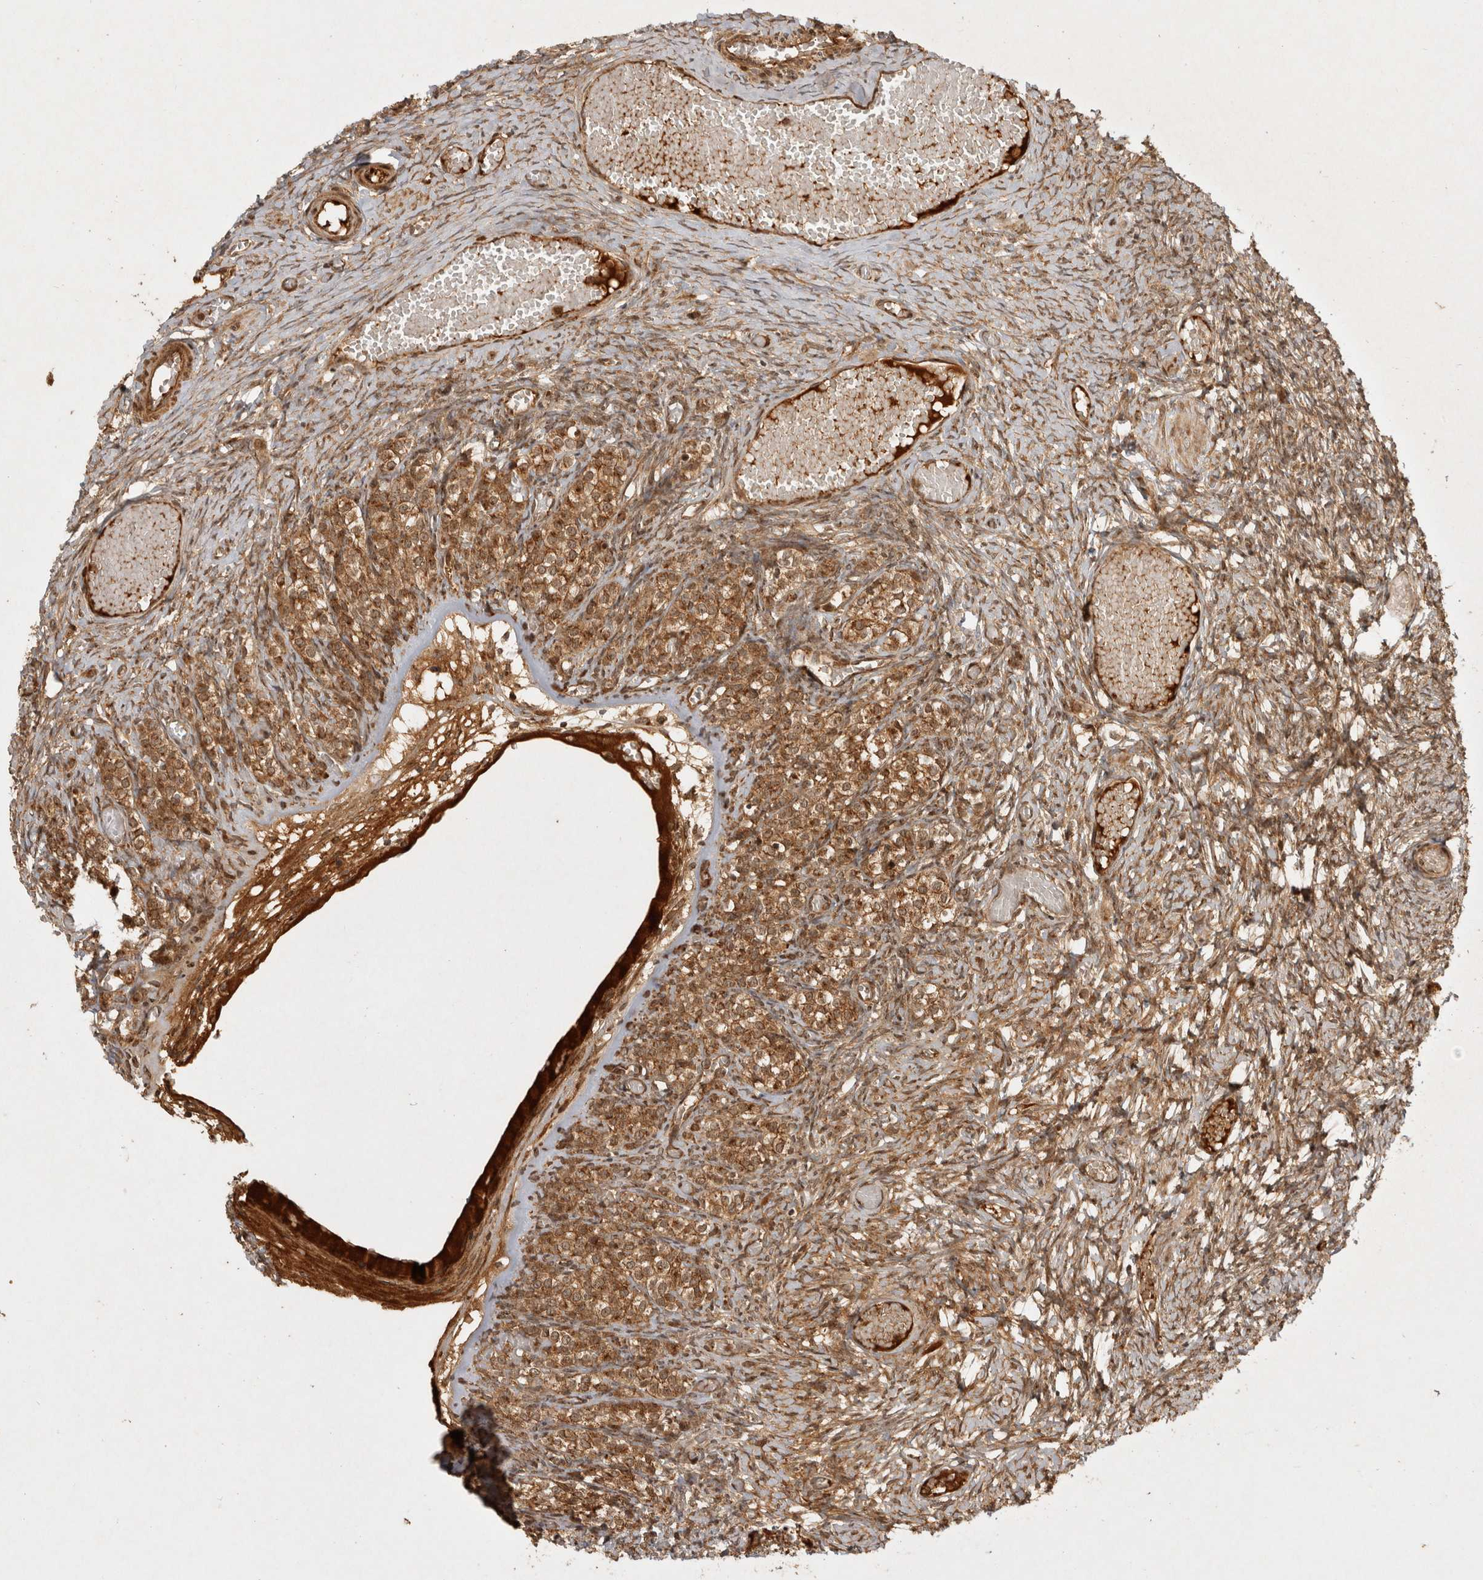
{"staining": {"intensity": "moderate", "quantity": "25%-75%", "location": "cytoplasmic/membranous"}, "tissue": "ovary", "cell_type": "Ovarian stroma cells", "image_type": "normal", "snomed": [{"axis": "morphology", "description": "Adenocarcinoma, NOS"}, {"axis": "topography", "description": "Endometrium"}], "caption": "Immunohistochemical staining of benign ovary shows moderate cytoplasmic/membranous protein expression in approximately 25%-75% of ovarian stroma cells.", "gene": "CAMSAP2", "patient": {"sex": "female", "age": 32}}